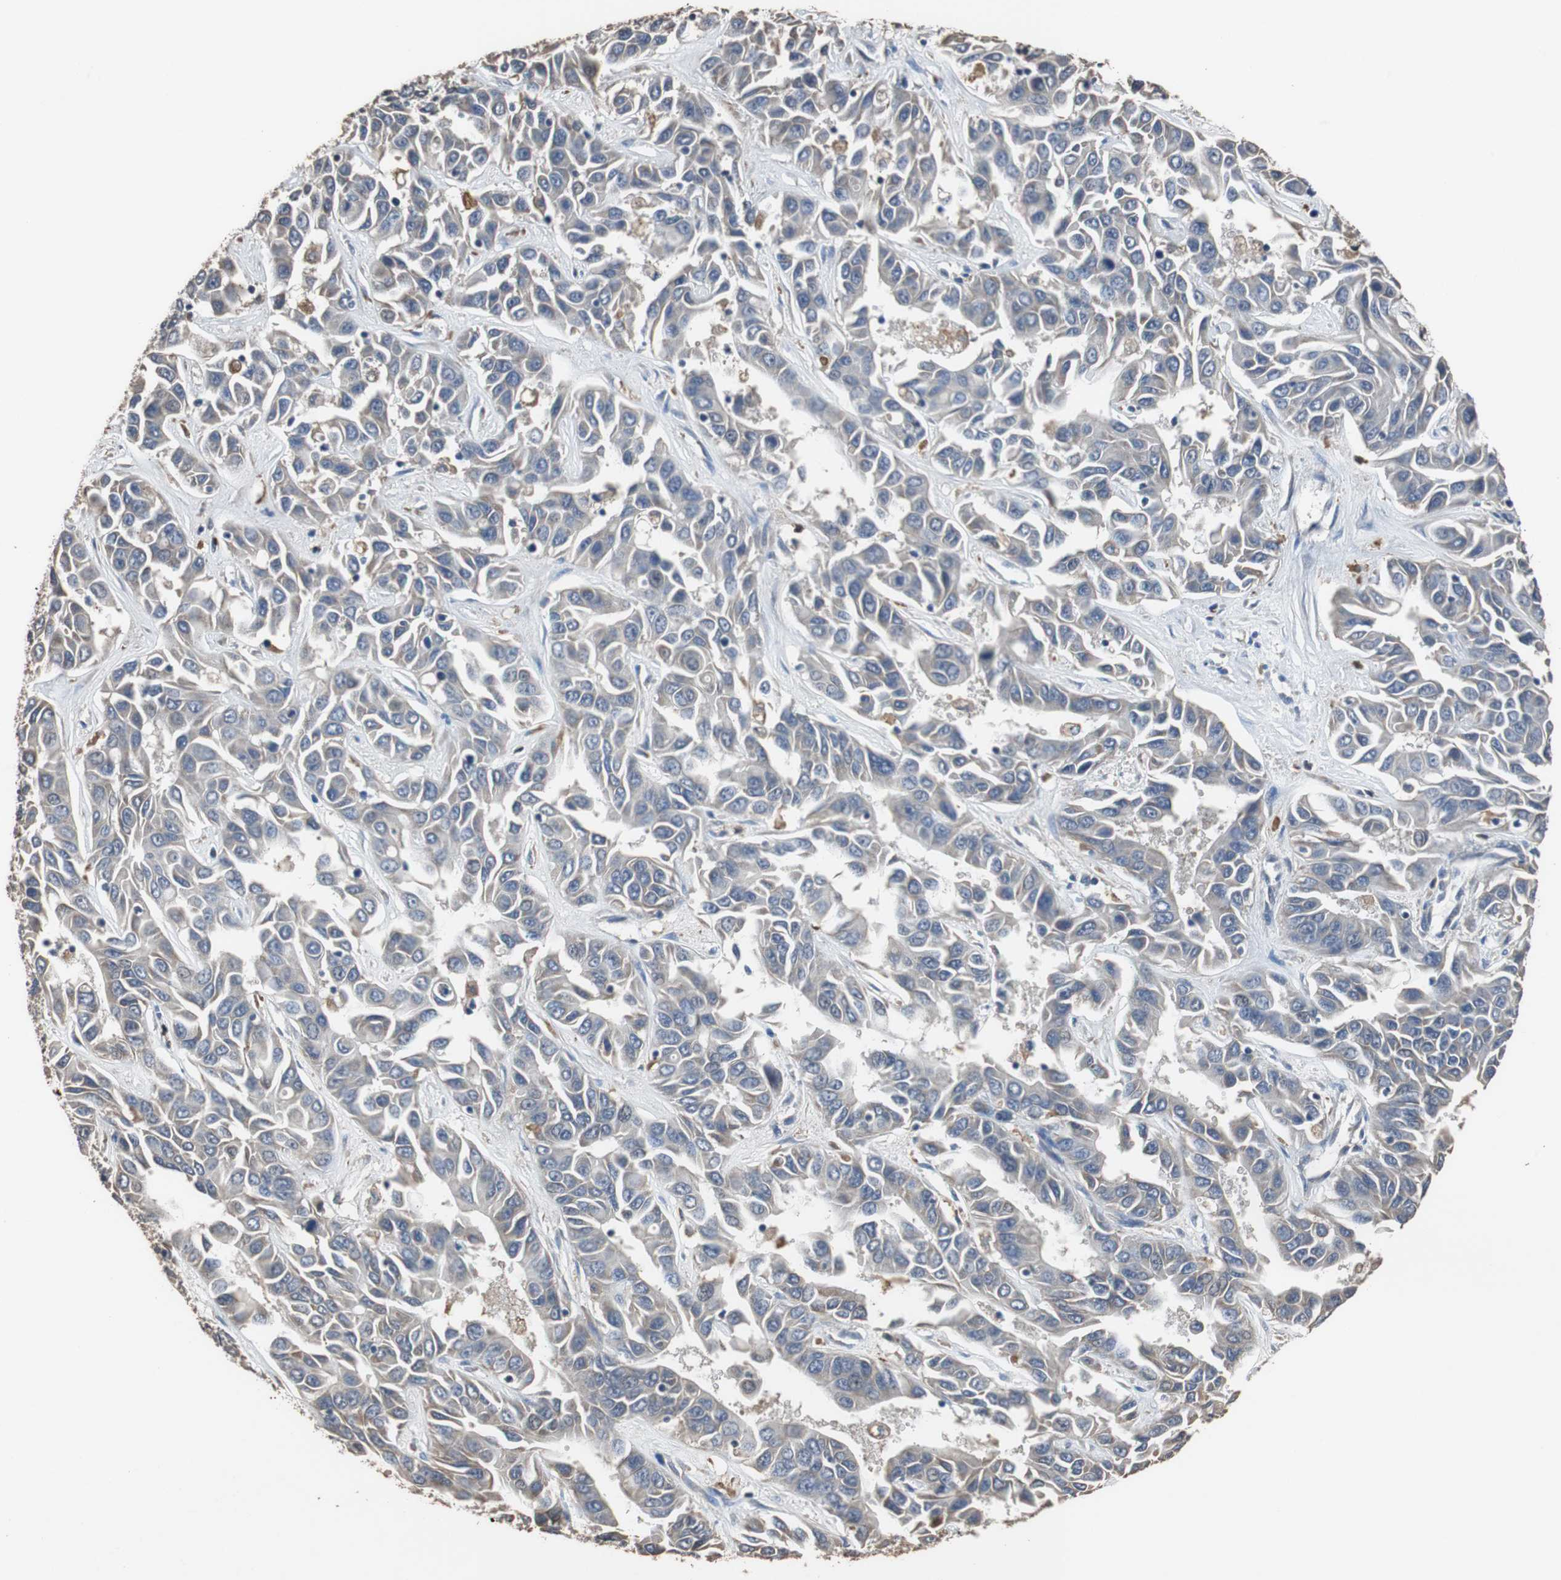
{"staining": {"intensity": "weak", "quantity": "<25%", "location": "cytoplasmic/membranous"}, "tissue": "liver cancer", "cell_type": "Tumor cells", "image_type": "cancer", "snomed": [{"axis": "morphology", "description": "Cholangiocarcinoma"}, {"axis": "topography", "description": "Liver"}], "caption": "The histopathology image displays no staining of tumor cells in liver cholangiocarcinoma.", "gene": "SCIMP", "patient": {"sex": "female", "age": 52}}